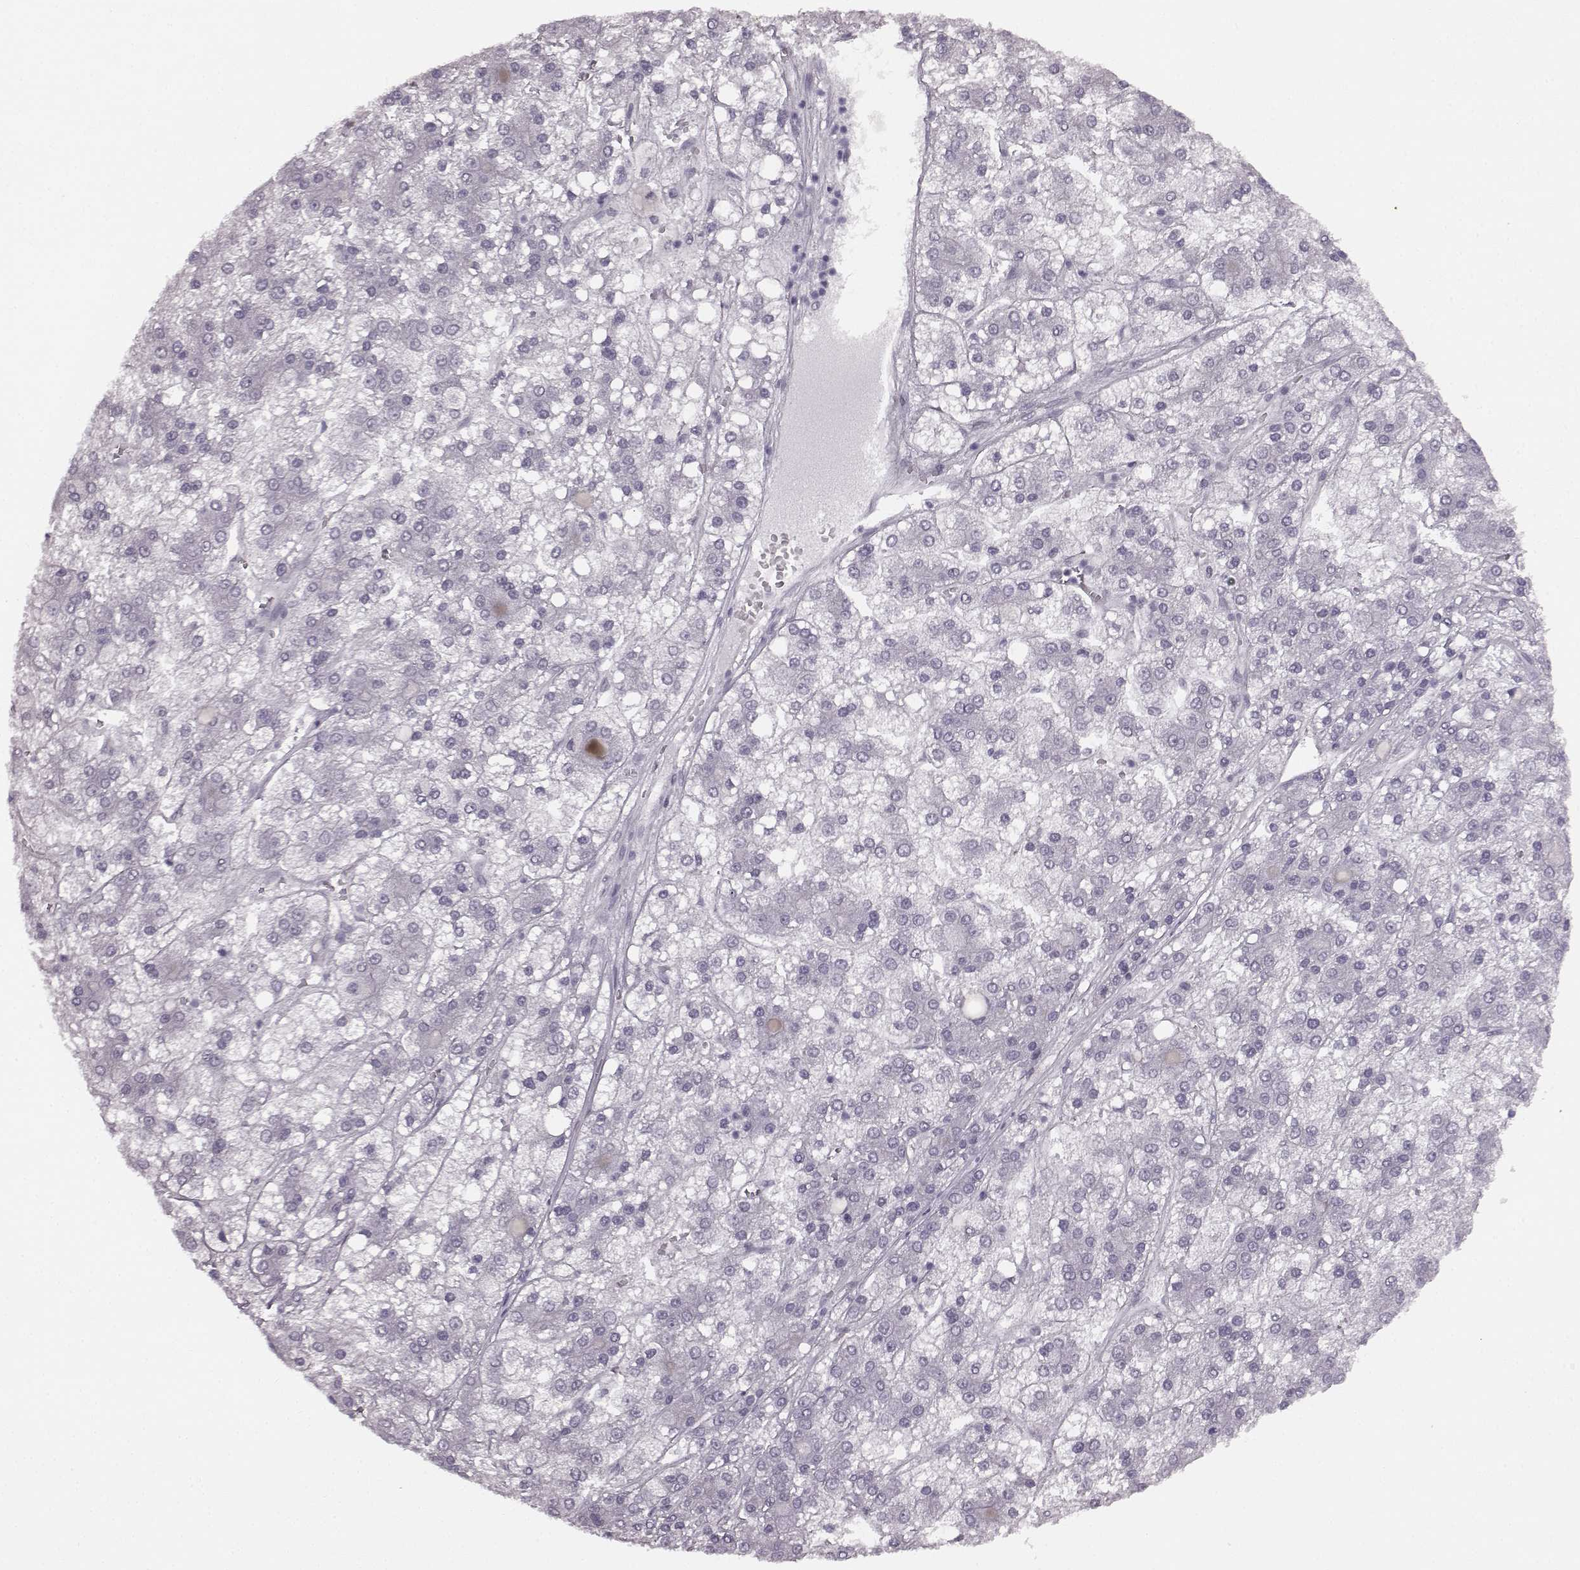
{"staining": {"intensity": "negative", "quantity": "none", "location": "none"}, "tissue": "liver cancer", "cell_type": "Tumor cells", "image_type": "cancer", "snomed": [{"axis": "morphology", "description": "Carcinoma, Hepatocellular, NOS"}, {"axis": "topography", "description": "Liver"}], "caption": "Protein analysis of liver cancer demonstrates no significant expression in tumor cells. (Immunohistochemistry, brightfield microscopy, high magnification).", "gene": "SEMG2", "patient": {"sex": "male", "age": 73}}